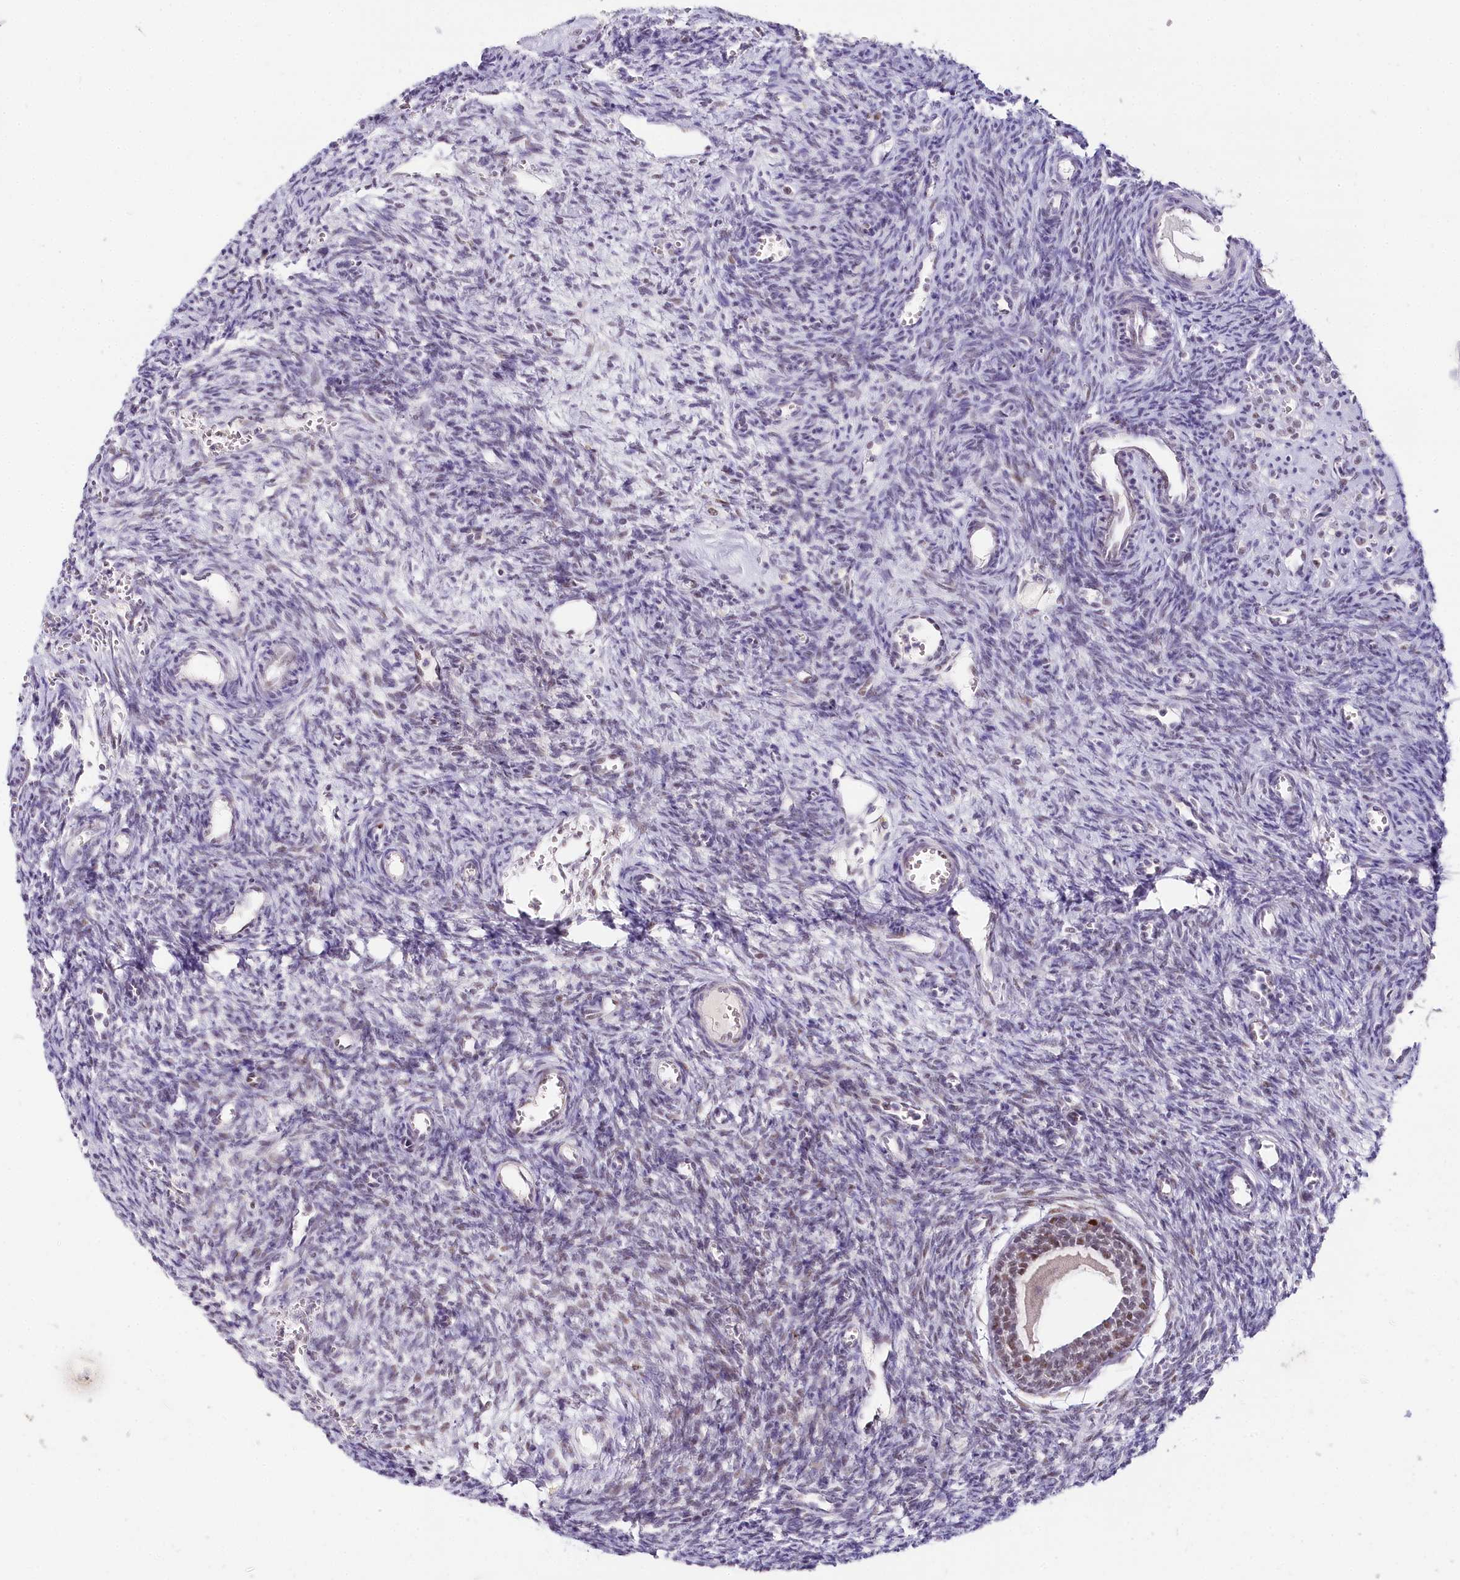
{"staining": {"intensity": "moderate", "quantity": "25%-75%", "location": "nuclear"}, "tissue": "ovary", "cell_type": "Follicle cells", "image_type": "normal", "snomed": [{"axis": "morphology", "description": "Normal tissue, NOS"}, {"axis": "topography", "description": "Ovary"}], "caption": "The immunohistochemical stain highlights moderate nuclear expression in follicle cells of benign ovary. (Brightfield microscopy of DAB IHC at high magnification).", "gene": "TP53", "patient": {"sex": "female", "age": 39}}